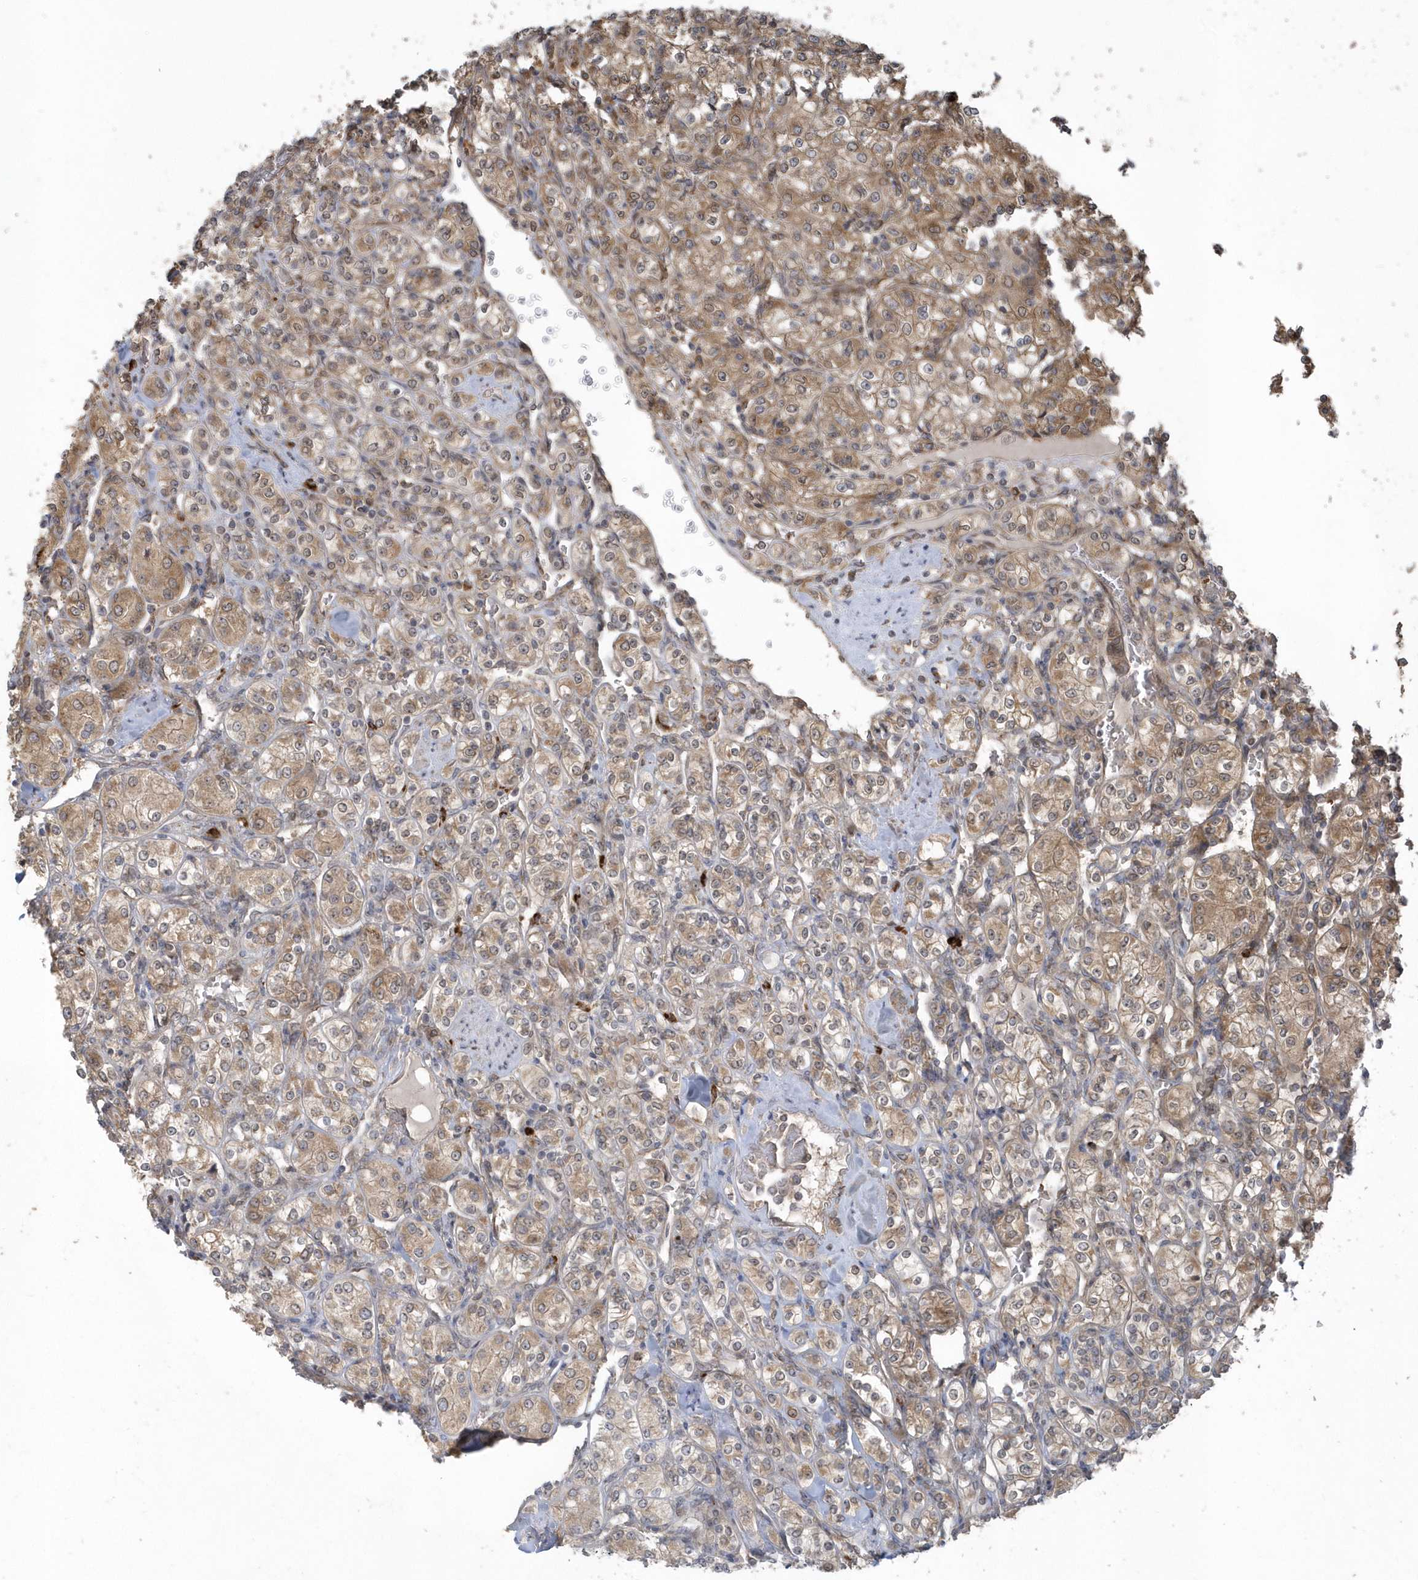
{"staining": {"intensity": "moderate", "quantity": ">75%", "location": "cytoplasmic/membranous"}, "tissue": "renal cancer", "cell_type": "Tumor cells", "image_type": "cancer", "snomed": [{"axis": "morphology", "description": "Adenocarcinoma, NOS"}, {"axis": "topography", "description": "Kidney"}], "caption": "Immunohistochemistry of renal cancer reveals medium levels of moderate cytoplasmic/membranous staining in approximately >75% of tumor cells. Nuclei are stained in blue.", "gene": "HERPUD1", "patient": {"sex": "male", "age": 77}}